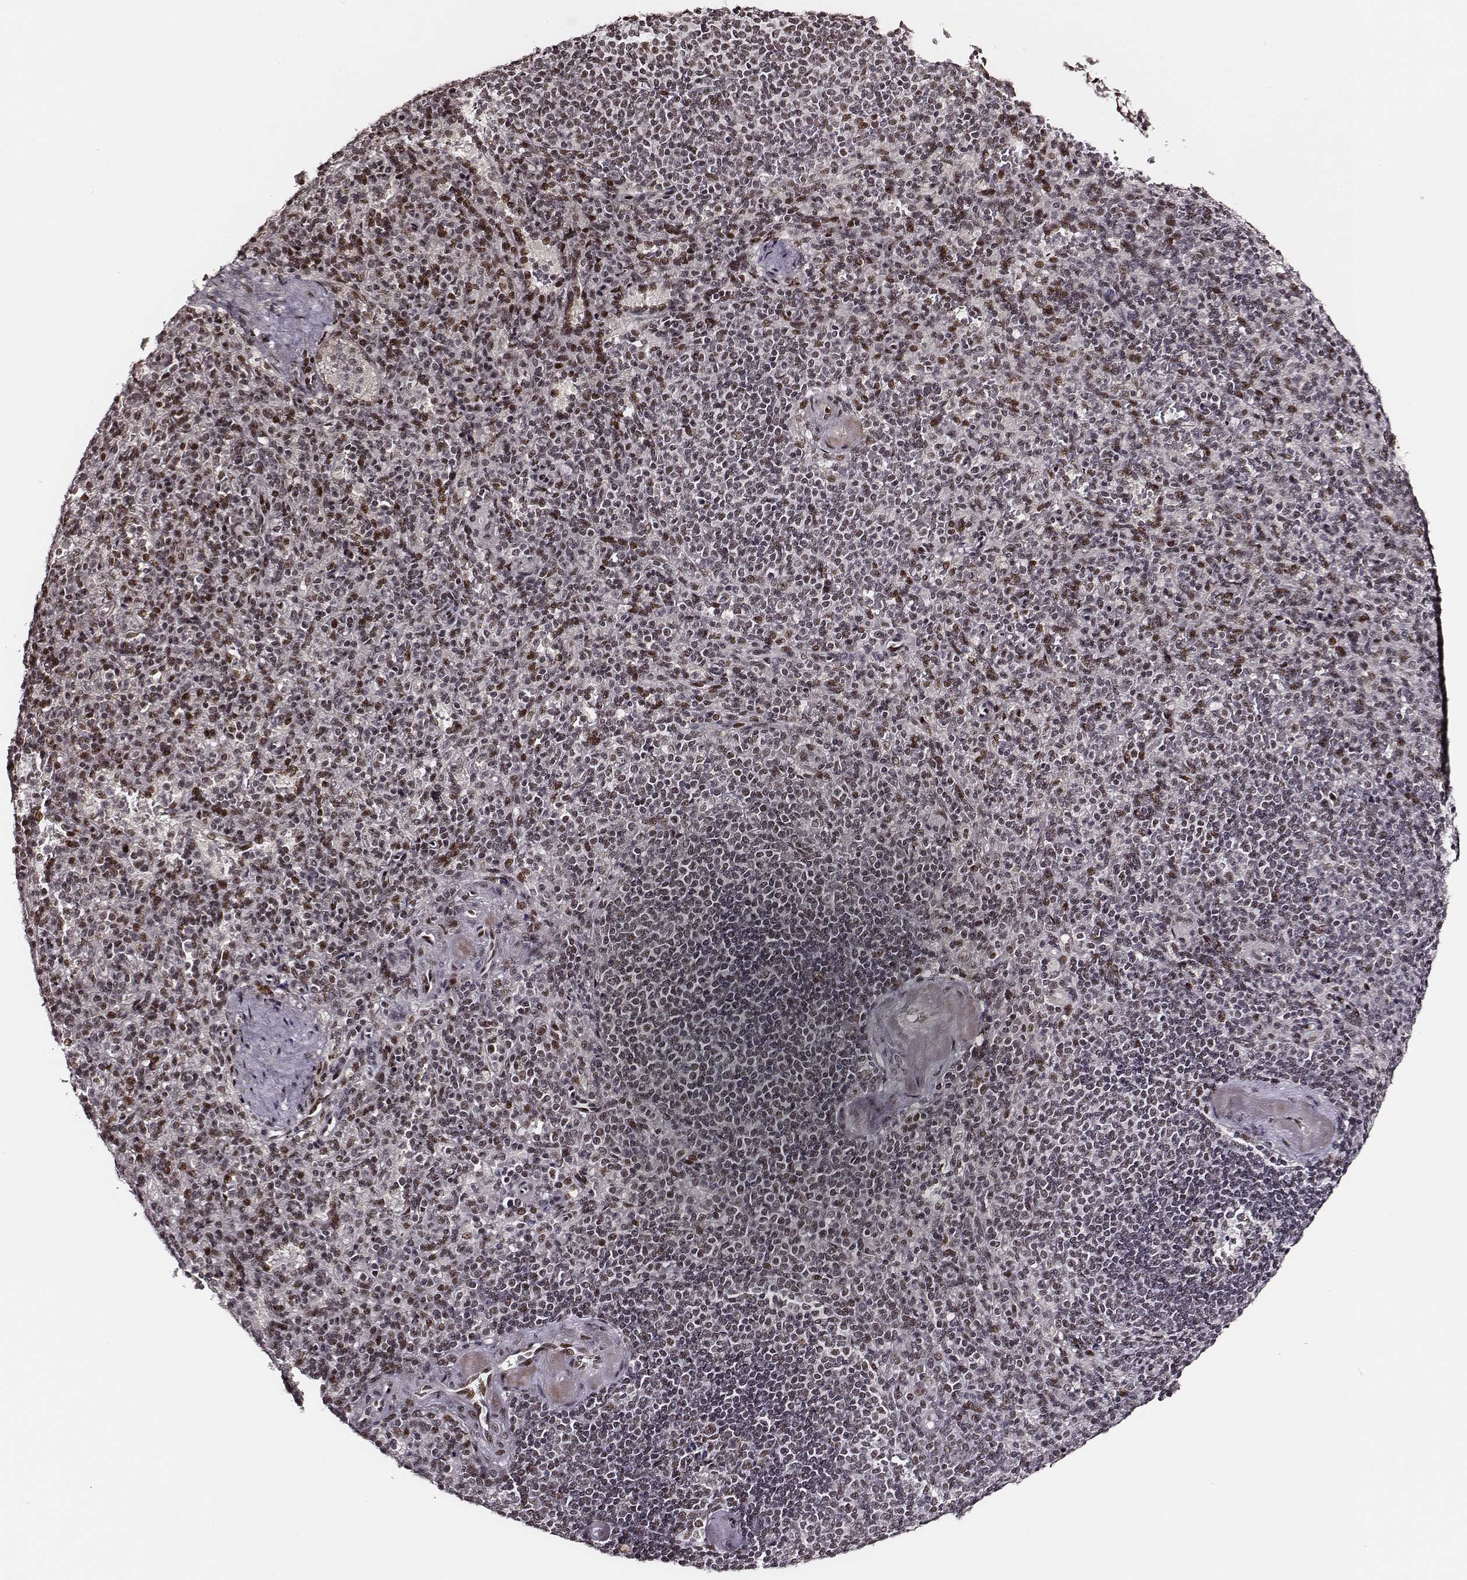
{"staining": {"intensity": "moderate", "quantity": ">75%", "location": "nuclear"}, "tissue": "spleen", "cell_type": "Cells in red pulp", "image_type": "normal", "snomed": [{"axis": "morphology", "description": "Normal tissue, NOS"}, {"axis": "topography", "description": "Spleen"}], "caption": "There is medium levels of moderate nuclear staining in cells in red pulp of normal spleen, as demonstrated by immunohistochemical staining (brown color).", "gene": "PPARA", "patient": {"sex": "female", "age": 74}}